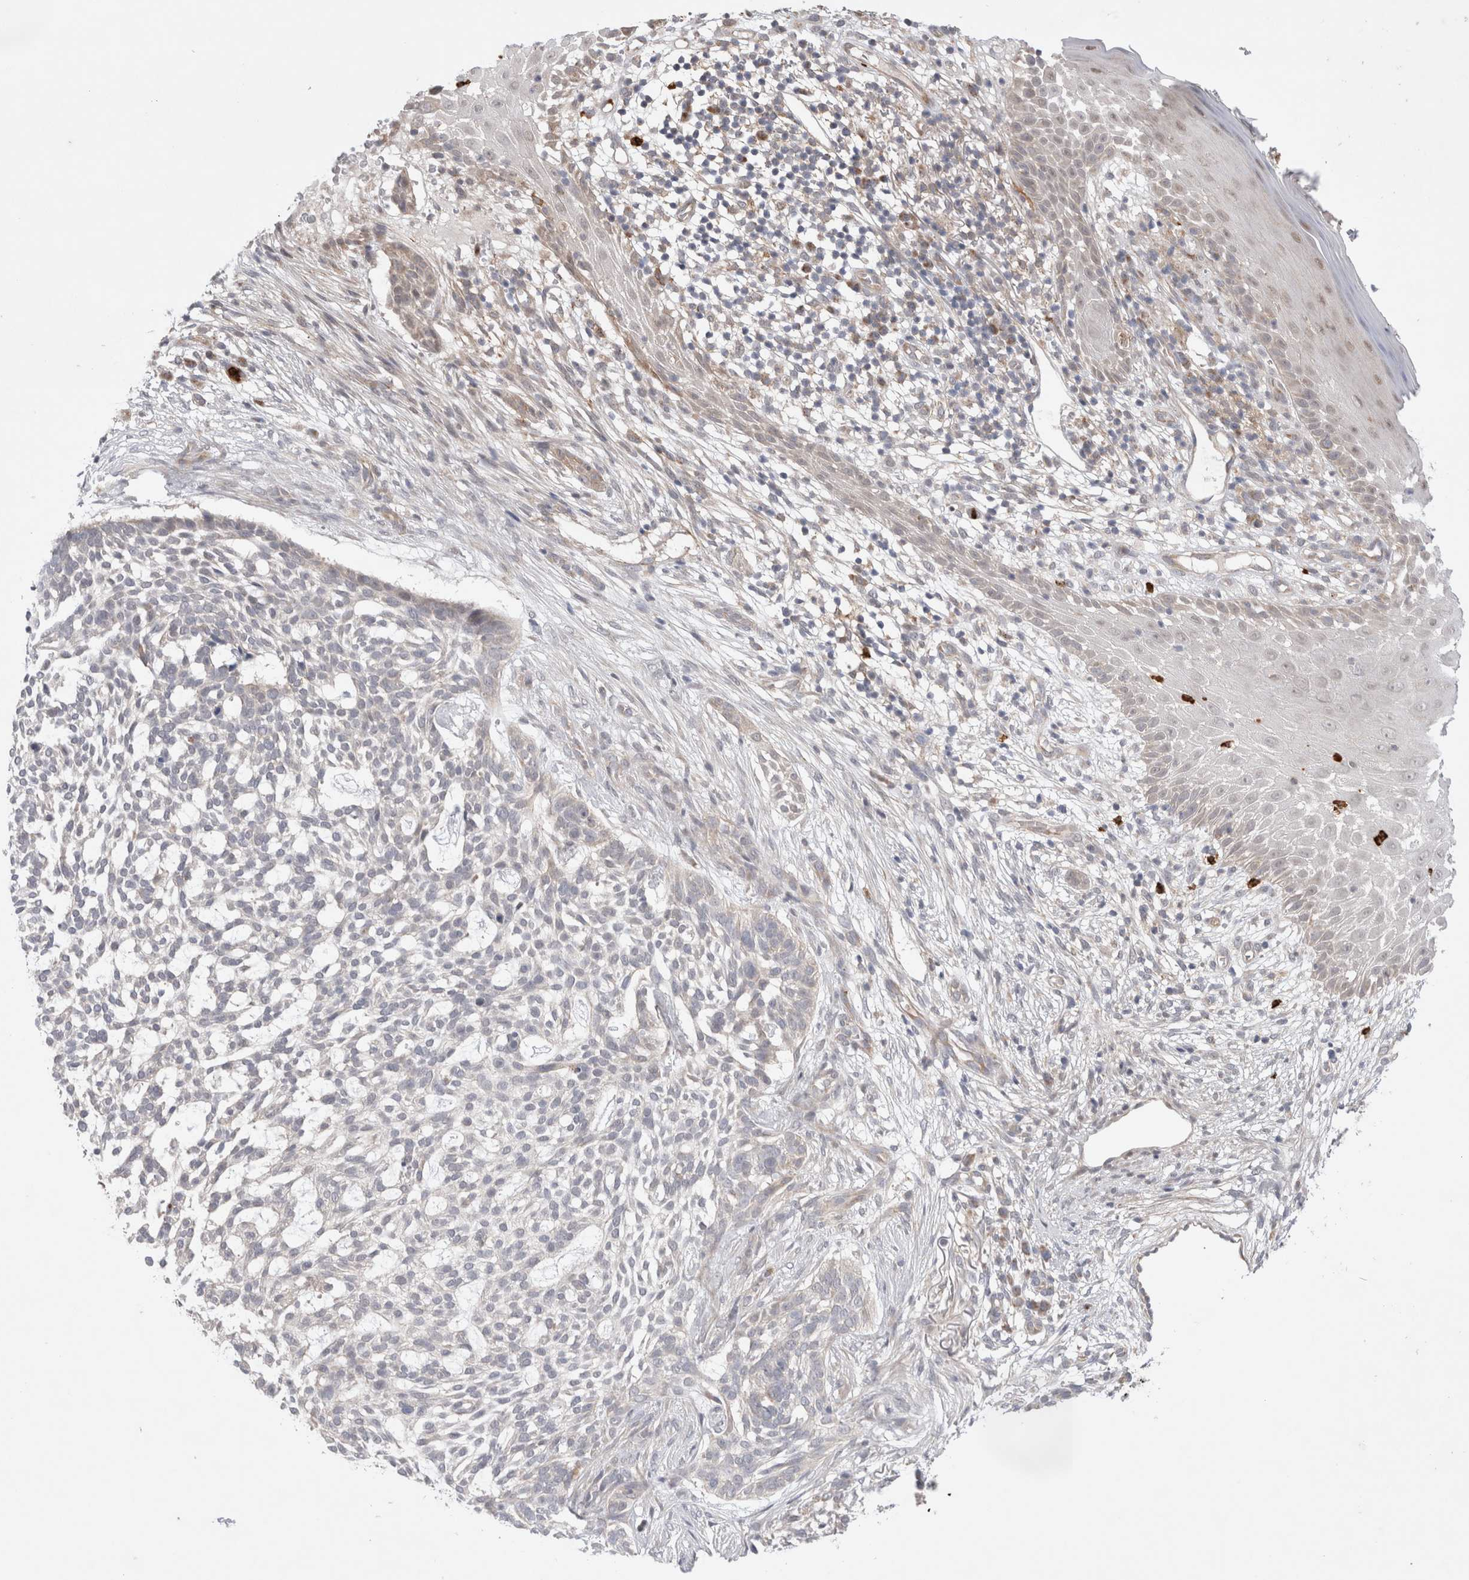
{"staining": {"intensity": "negative", "quantity": "none", "location": "none"}, "tissue": "skin cancer", "cell_type": "Tumor cells", "image_type": "cancer", "snomed": [{"axis": "morphology", "description": "Basal cell carcinoma"}, {"axis": "topography", "description": "Skin"}], "caption": "An immunohistochemistry (IHC) photomicrograph of skin basal cell carcinoma is shown. There is no staining in tumor cells of skin basal cell carcinoma.", "gene": "GSDMB", "patient": {"sex": "female", "age": 64}}